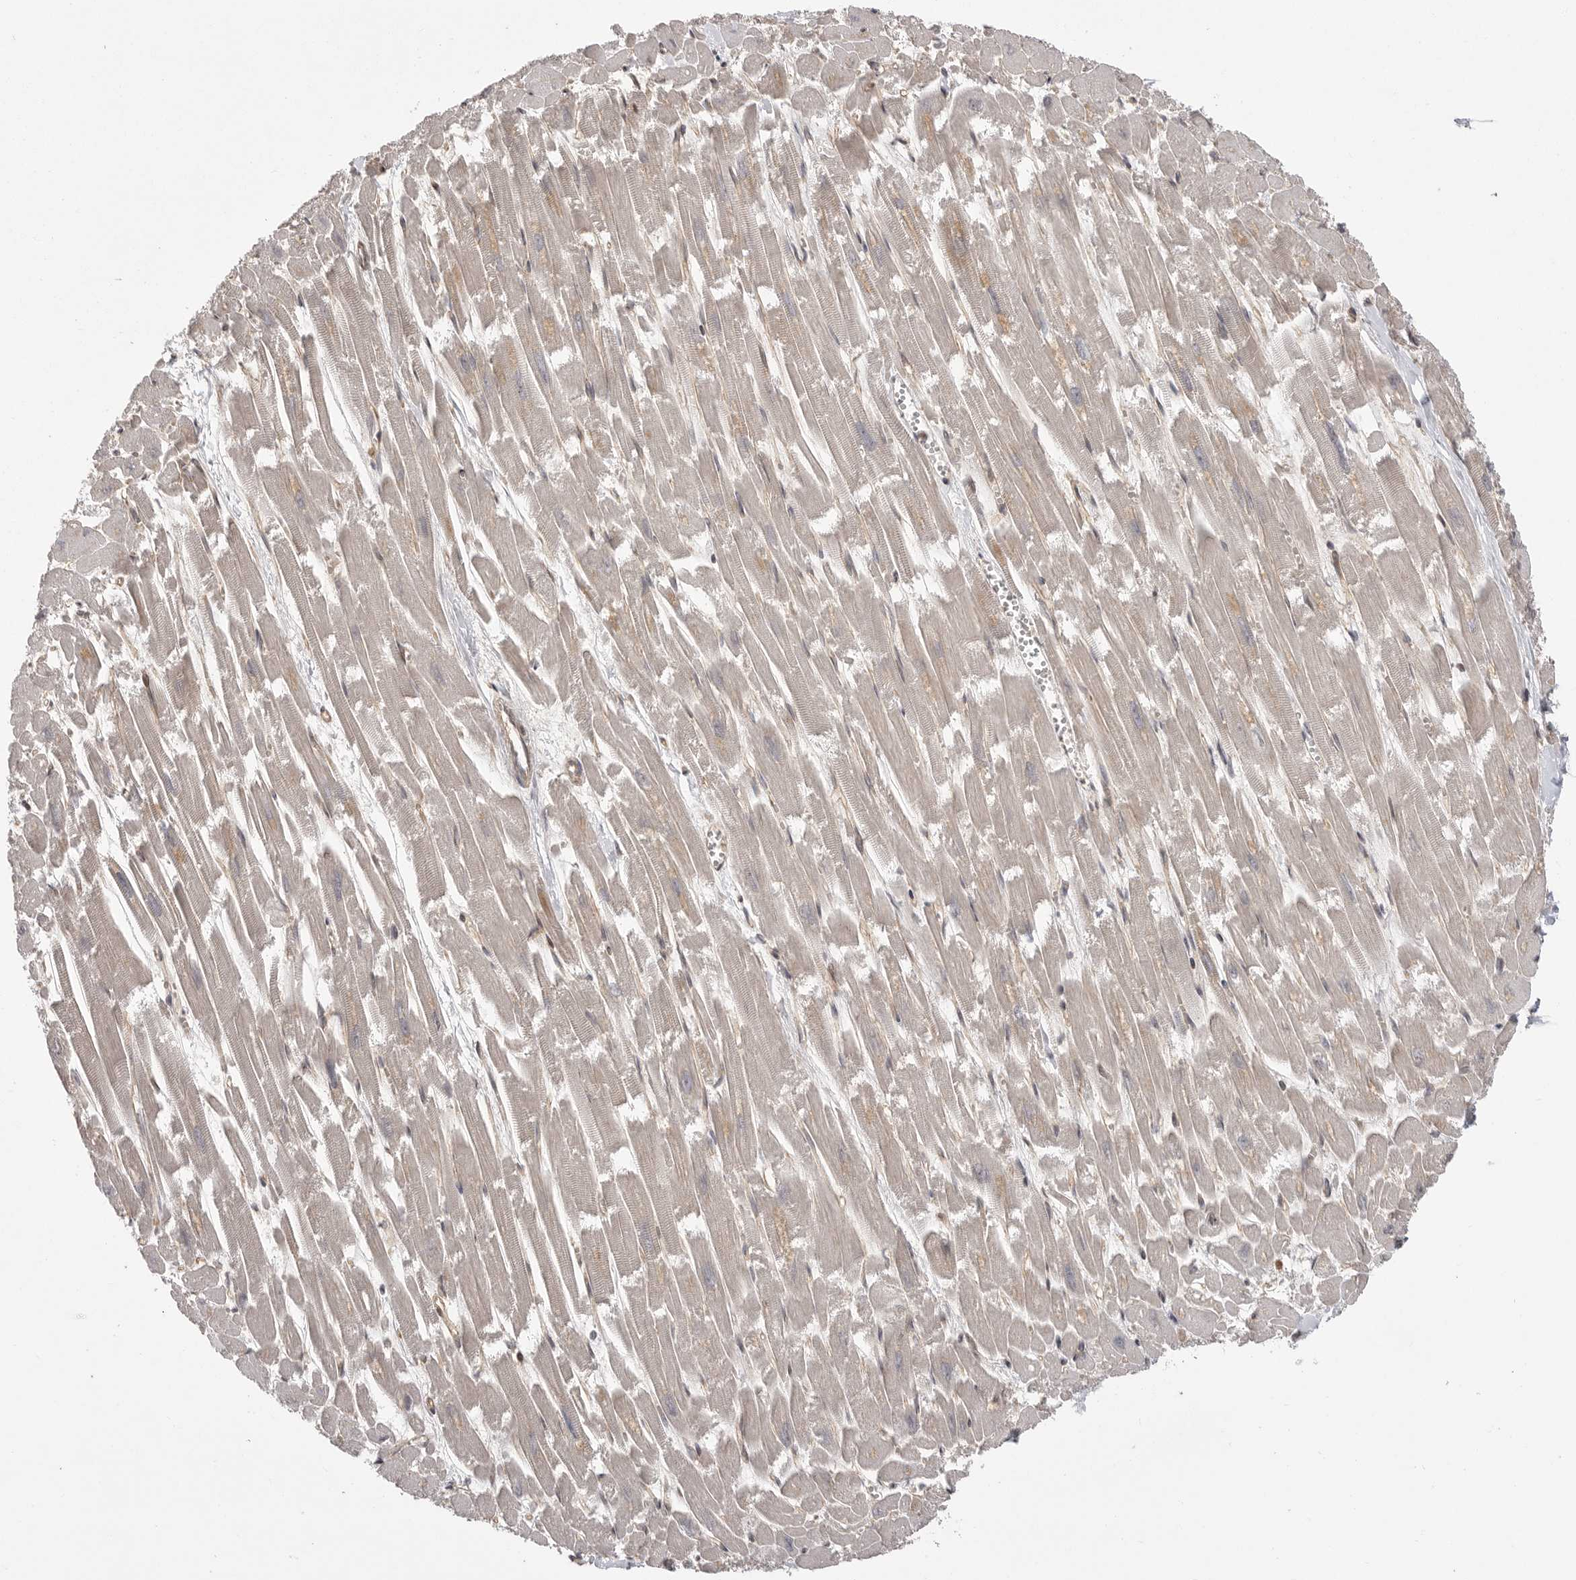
{"staining": {"intensity": "moderate", "quantity": "25%-75%", "location": "cytoplasmic/membranous"}, "tissue": "heart muscle", "cell_type": "Cardiomyocytes", "image_type": "normal", "snomed": [{"axis": "morphology", "description": "Normal tissue, NOS"}, {"axis": "topography", "description": "Heart"}], "caption": "Immunohistochemistry histopathology image of benign heart muscle stained for a protein (brown), which exhibits medium levels of moderate cytoplasmic/membranous expression in about 25%-75% of cardiomyocytes.", "gene": "OXR1", "patient": {"sex": "male", "age": 54}}